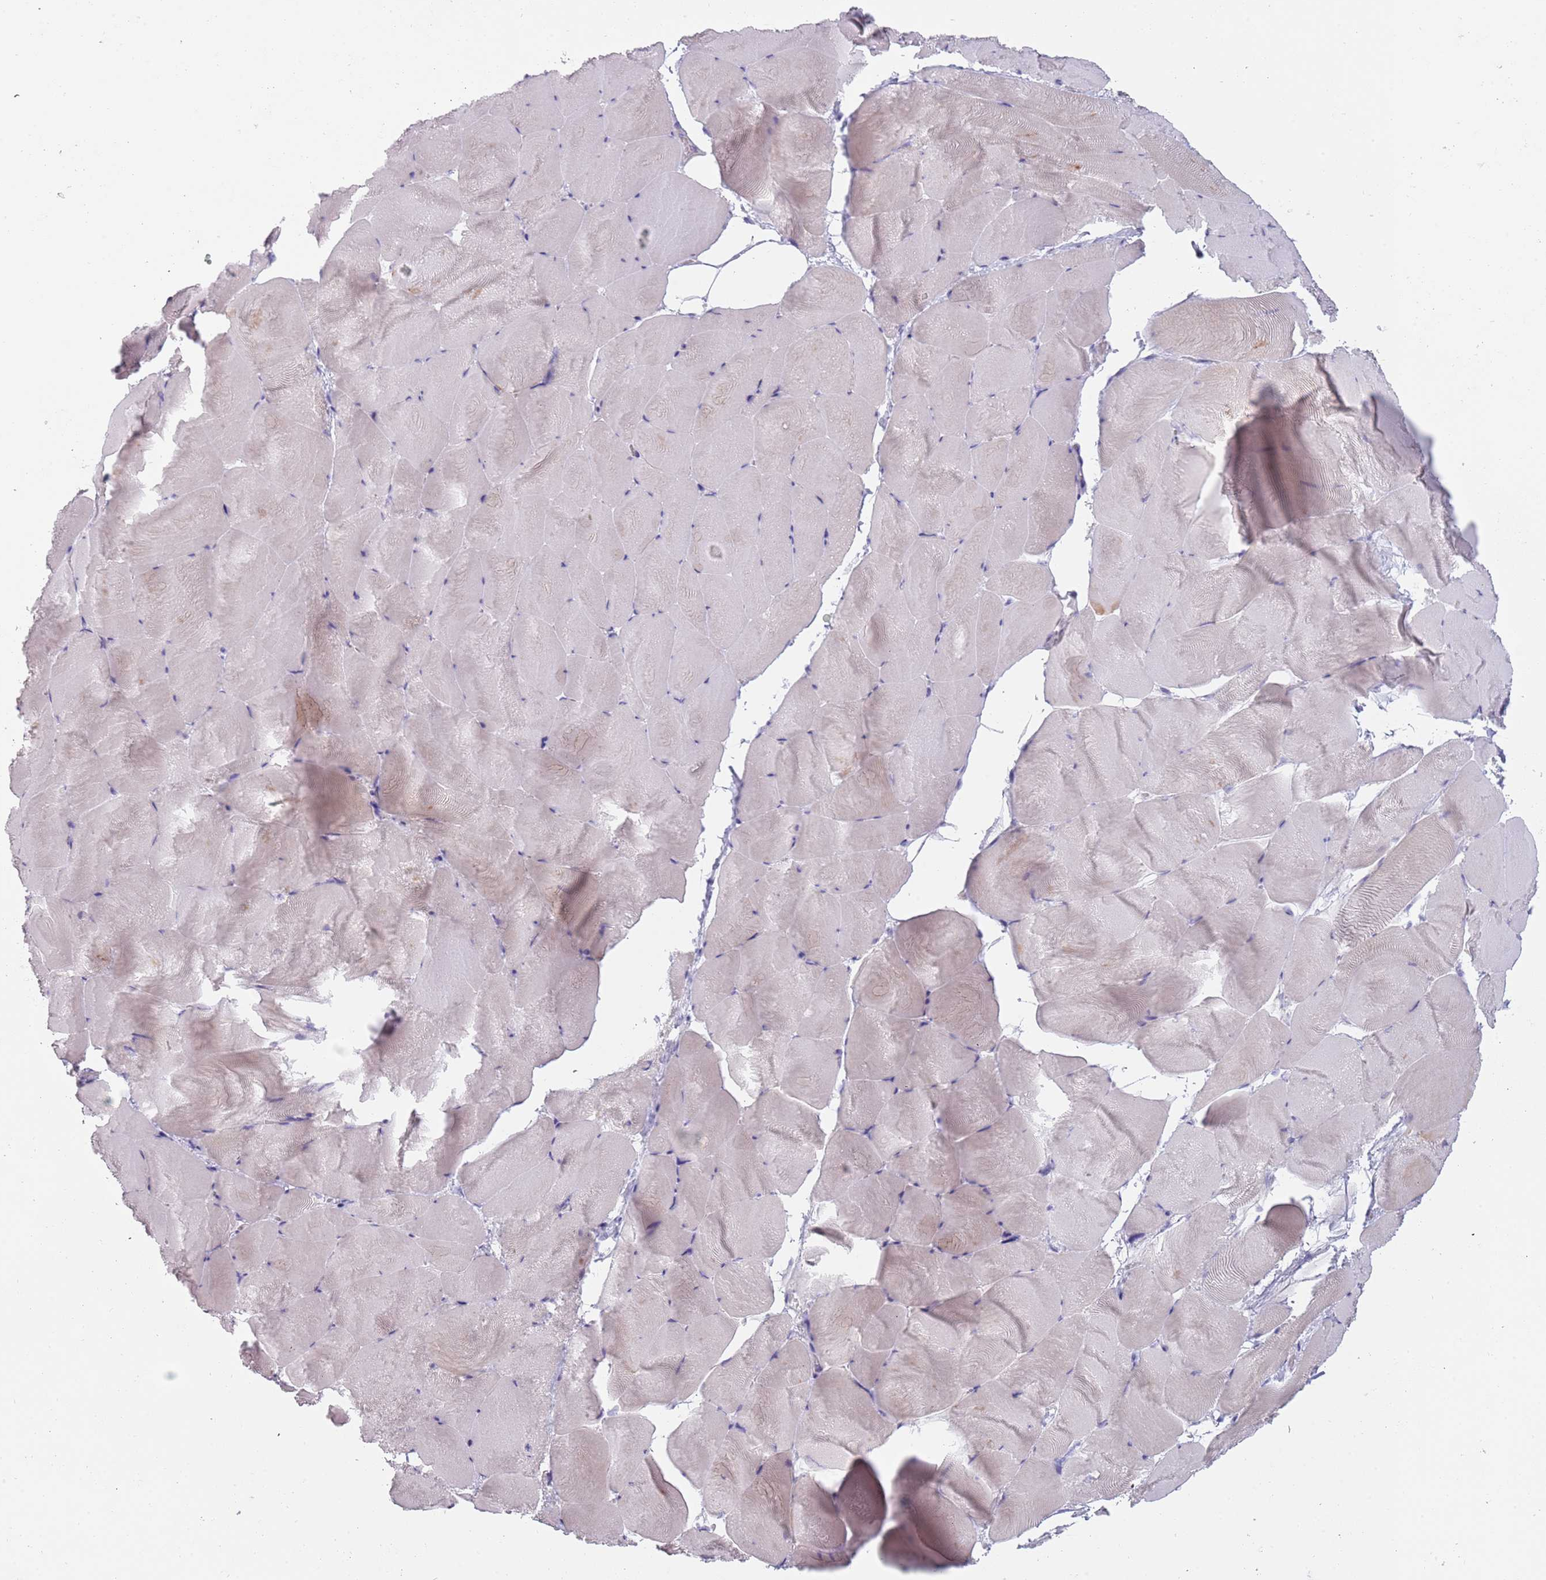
{"staining": {"intensity": "negative", "quantity": "none", "location": "none"}, "tissue": "skeletal muscle", "cell_type": "Myocytes", "image_type": "normal", "snomed": [{"axis": "morphology", "description": "Normal tissue, NOS"}, {"axis": "topography", "description": "Skeletal muscle"}], "caption": "Micrograph shows no significant protein expression in myocytes of normal skeletal muscle.", "gene": "NWD2", "patient": {"sex": "female", "age": 64}}